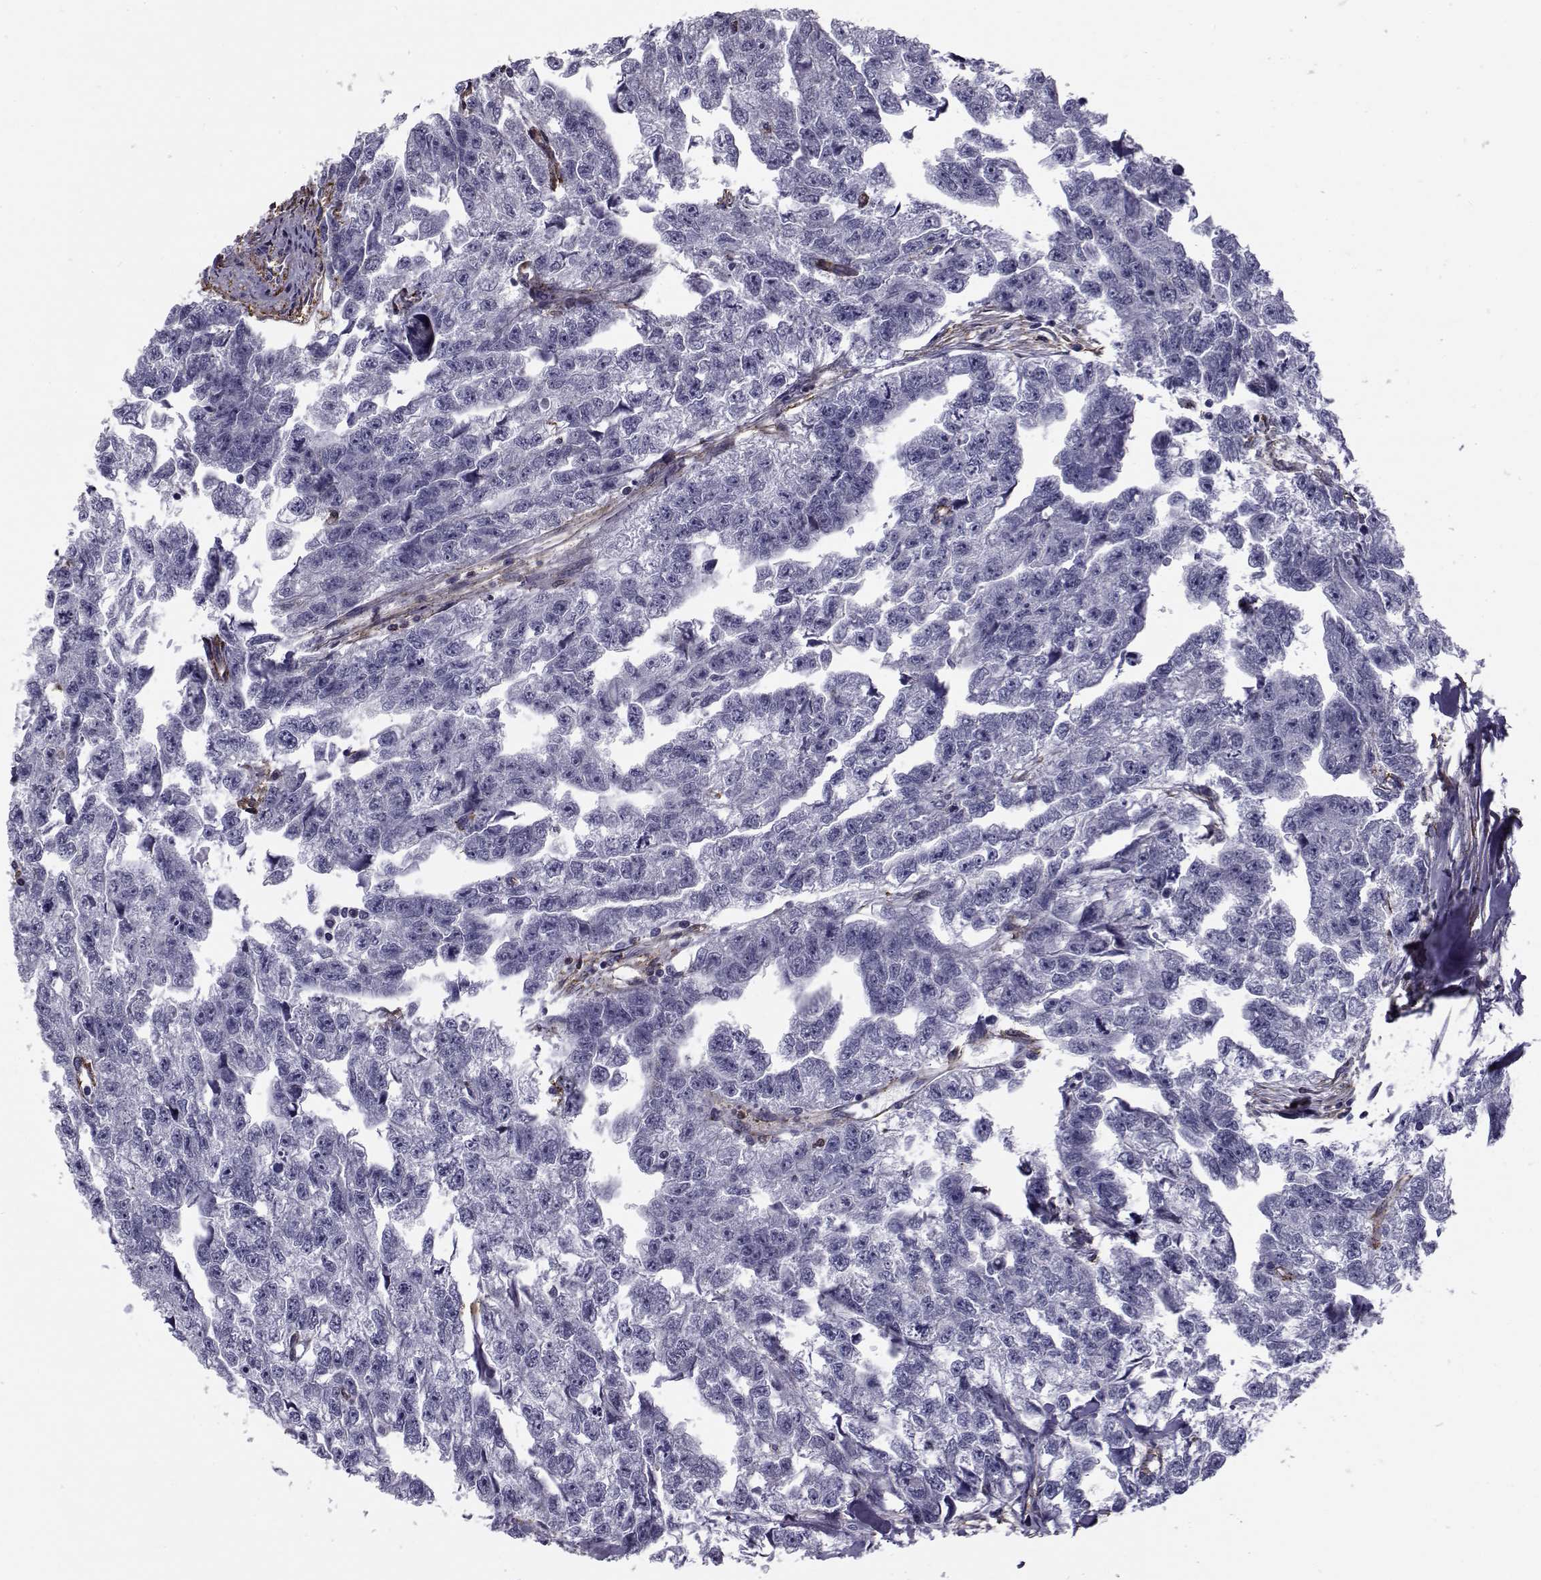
{"staining": {"intensity": "negative", "quantity": "none", "location": "none"}, "tissue": "testis cancer", "cell_type": "Tumor cells", "image_type": "cancer", "snomed": [{"axis": "morphology", "description": "Carcinoma, Embryonal, NOS"}, {"axis": "morphology", "description": "Teratoma, malignant, NOS"}, {"axis": "topography", "description": "Testis"}], "caption": "Protein analysis of testis cancer demonstrates no significant expression in tumor cells.", "gene": "LRRC27", "patient": {"sex": "male", "age": 44}}